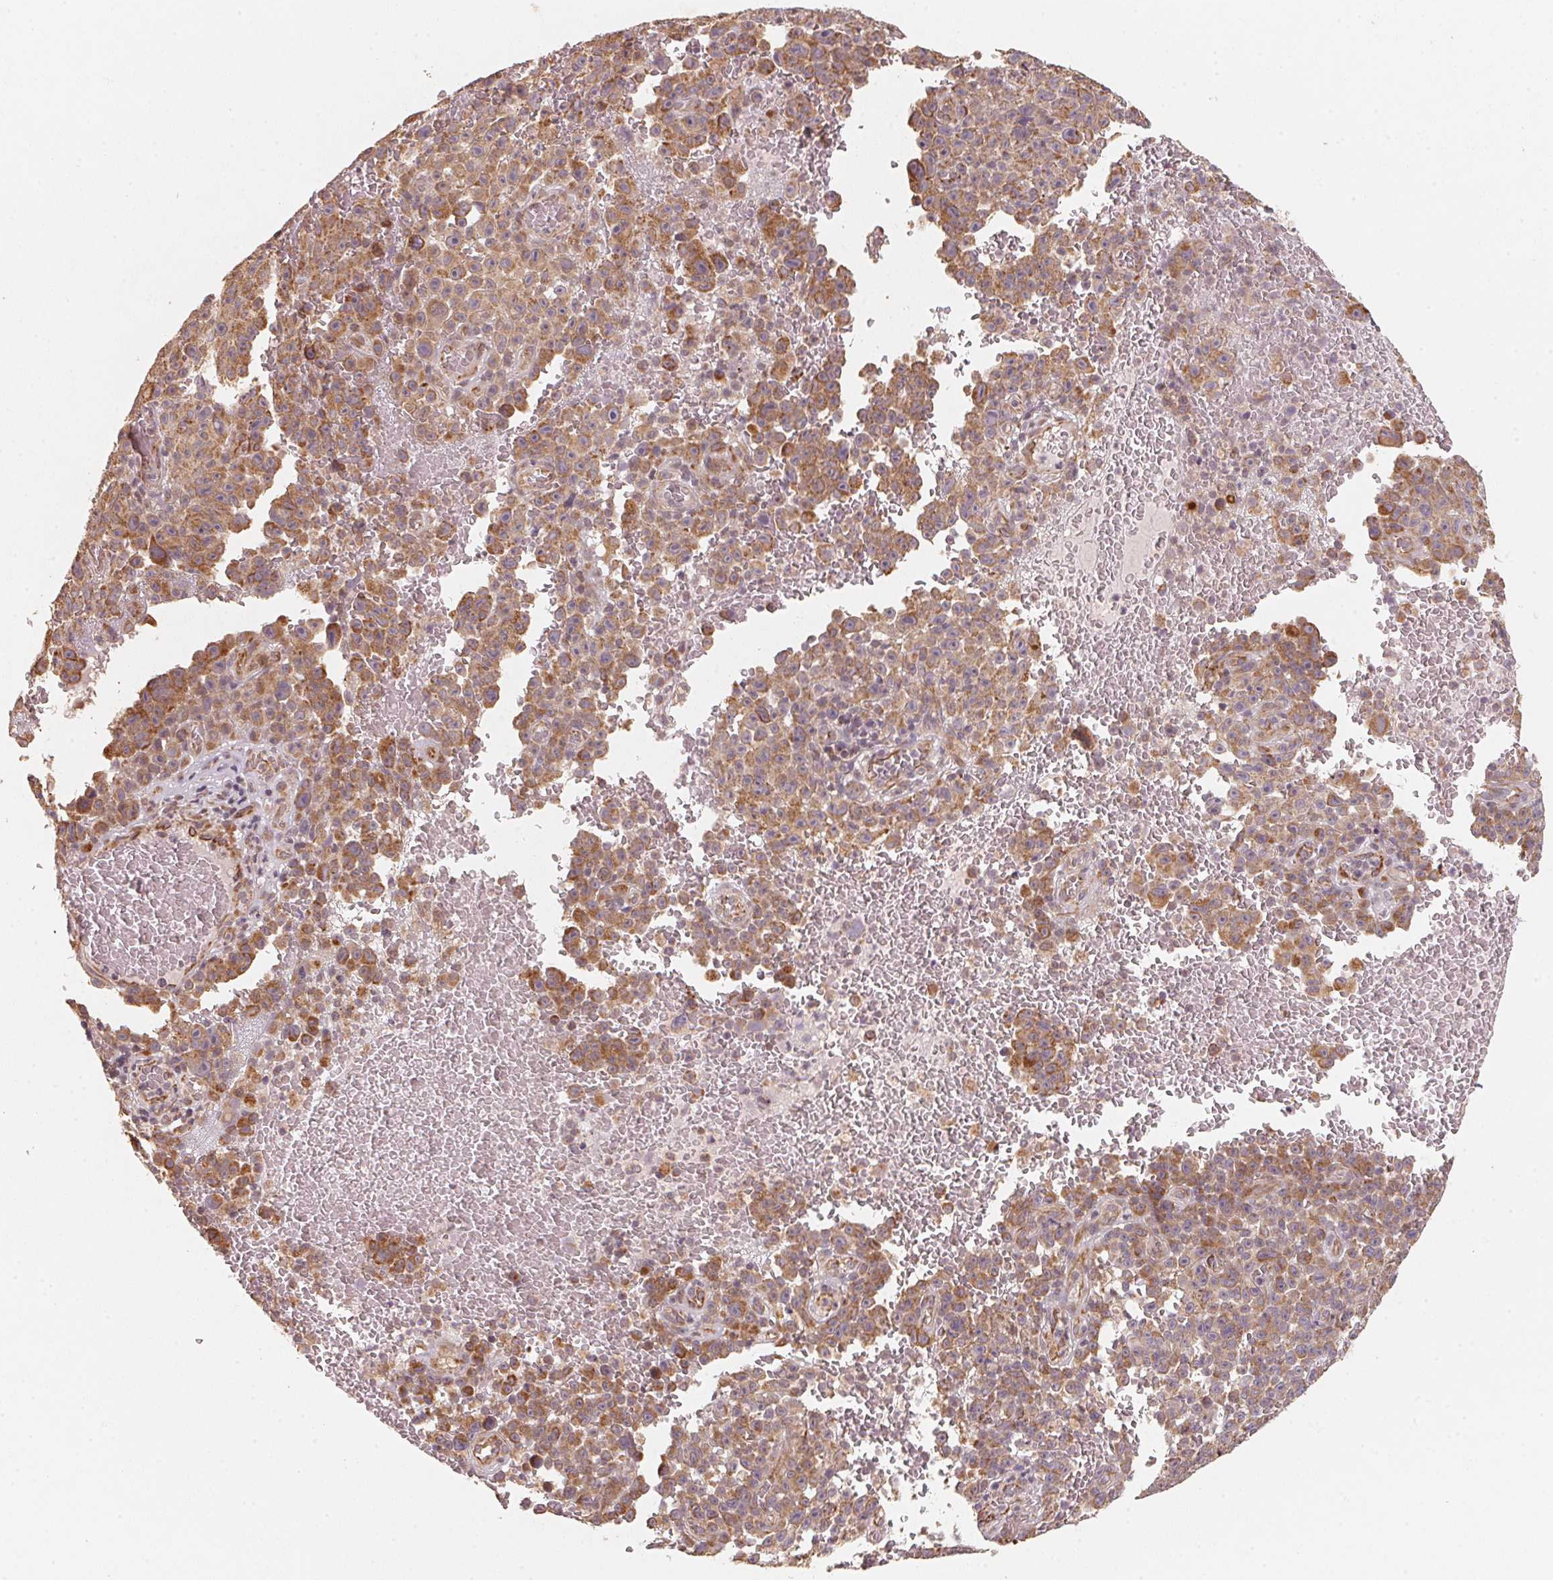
{"staining": {"intensity": "moderate", "quantity": ">75%", "location": "cytoplasmic/membranous"}, "tissue": "melanoma", "cell_type": "Tumor cells", "image_type": "cancer", "snomed": [{"axis": "morphology", "description": "Malignant melanoma, NOS"}, {"axis": "topography", "description": "Skin"}], "caption": "Immunohistochemical staining of melanoma shows moderate cytoplasmic/membranous protein expression in approximately >75% of tumor cells. Nuclei are stained in blue.", "gene": "TSPAN12", "patient": {"sex": "female", "age": 82}}